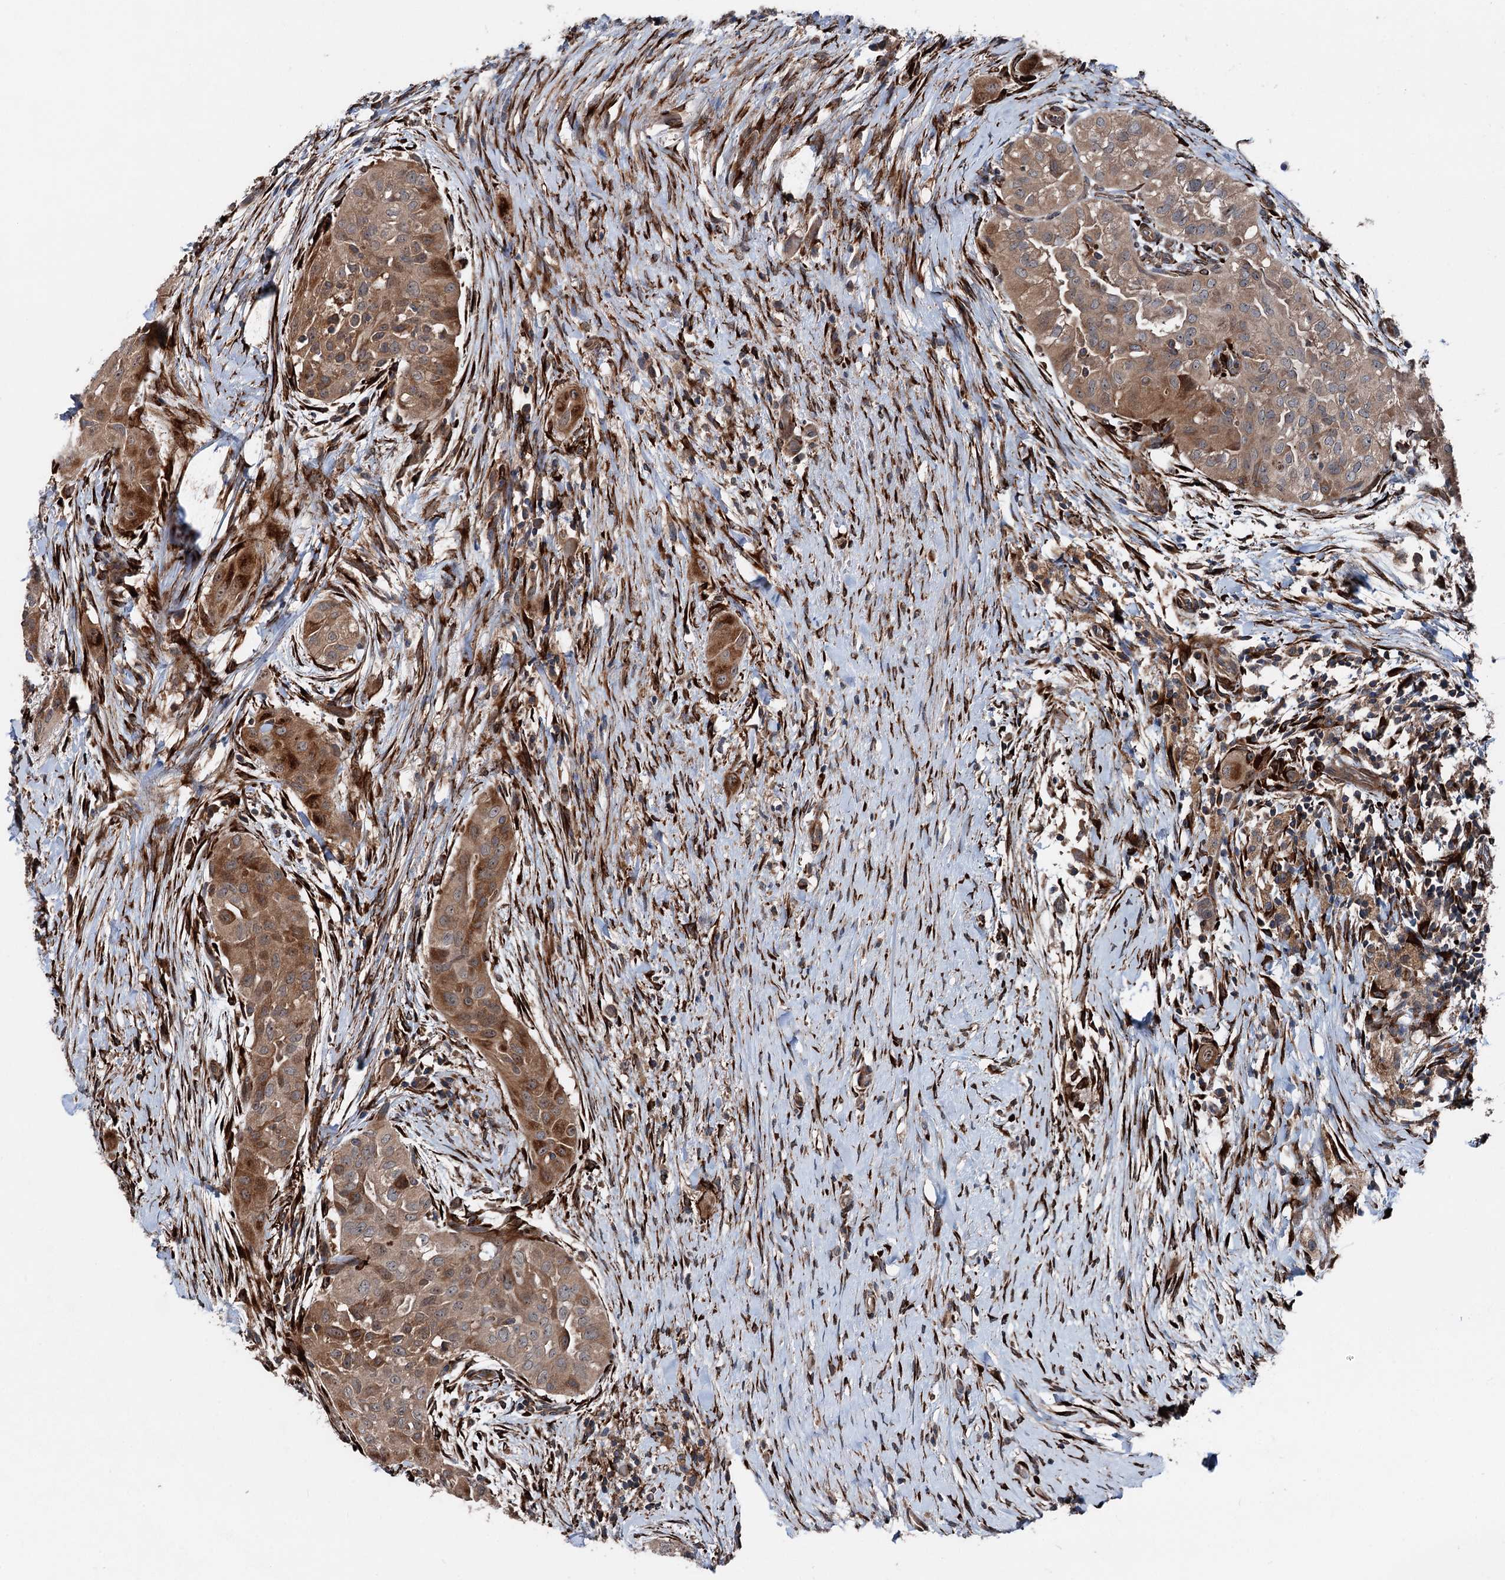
{"staining": {"intensity": "moderate", "quantity": ">75%", "location": "cytoplasmic/membranous"}, "tissue": "thyroid cancer", "cell_type": "Tumor cells", "image_type": "cancer", "snomed": [{"axis": "morphology", "description": "Papillary adenocarcinoma, NOS"}, {"axis": "topography", "description": "Thyroid gland"}], "caption": "Human papillary adenocarcinoma (thyroid) stained with a protein marker demonstrates moderate staining in tumor cells.", "gene": "DDIAS", "patient": {"sex": "female", "age": 59}}